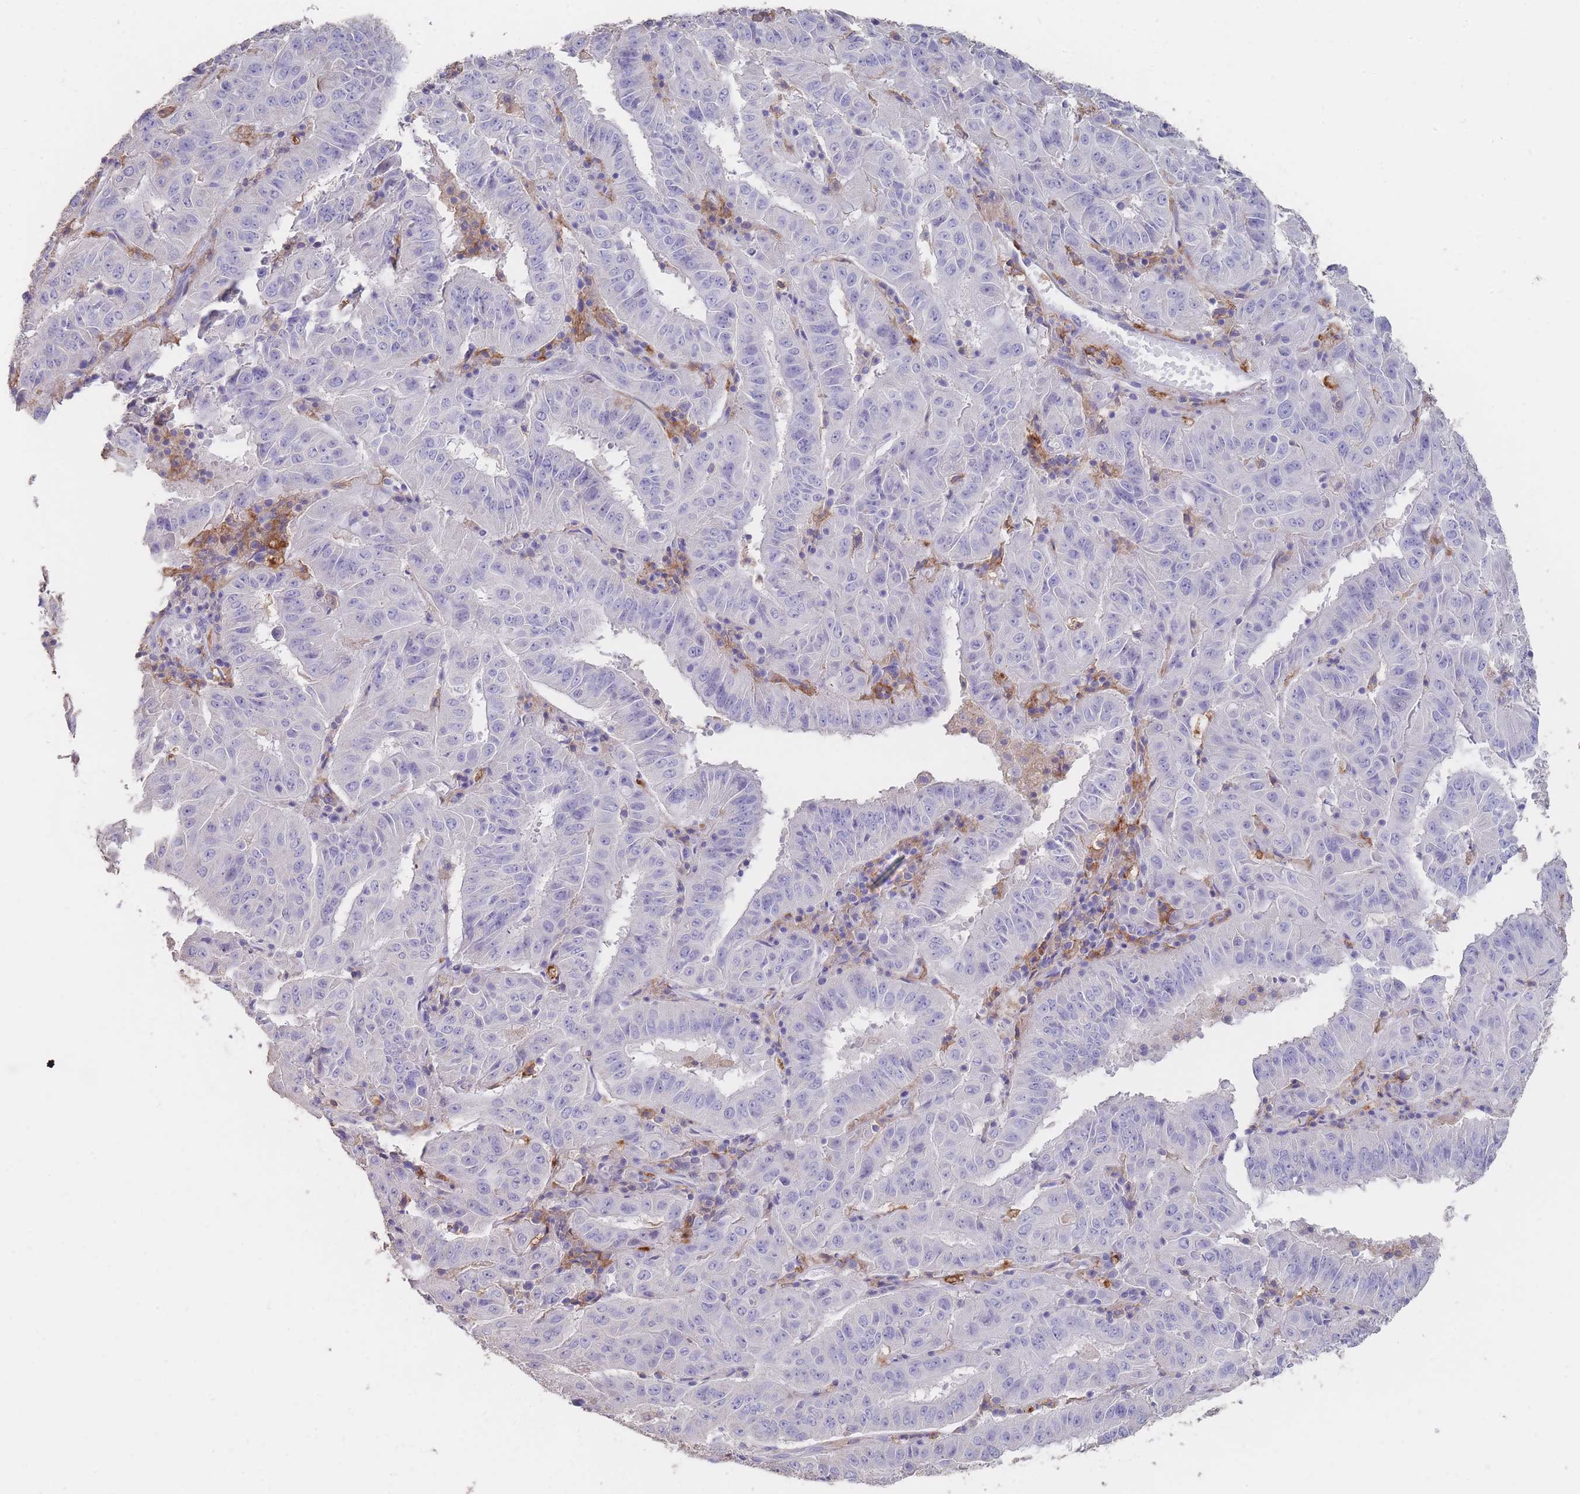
{"staining": {"intensity": "negative", "quantity": "none", "location": "none"}, "tissue": "pancreatic cancer", "cell_type": "Tumor cells", "image_type": "cancer", "snomed": [{"axis": "morphology", "description": "Adenocarcinoma, NOS"}, {"axis": "topography", "description": "Pancreas"}], "caption": "IHC of adenocarcinoma (pancreatic) shows no expression in tumor cells.", "gene": "CLEC12A", "patient": {"sex": "male", "age": 63}}